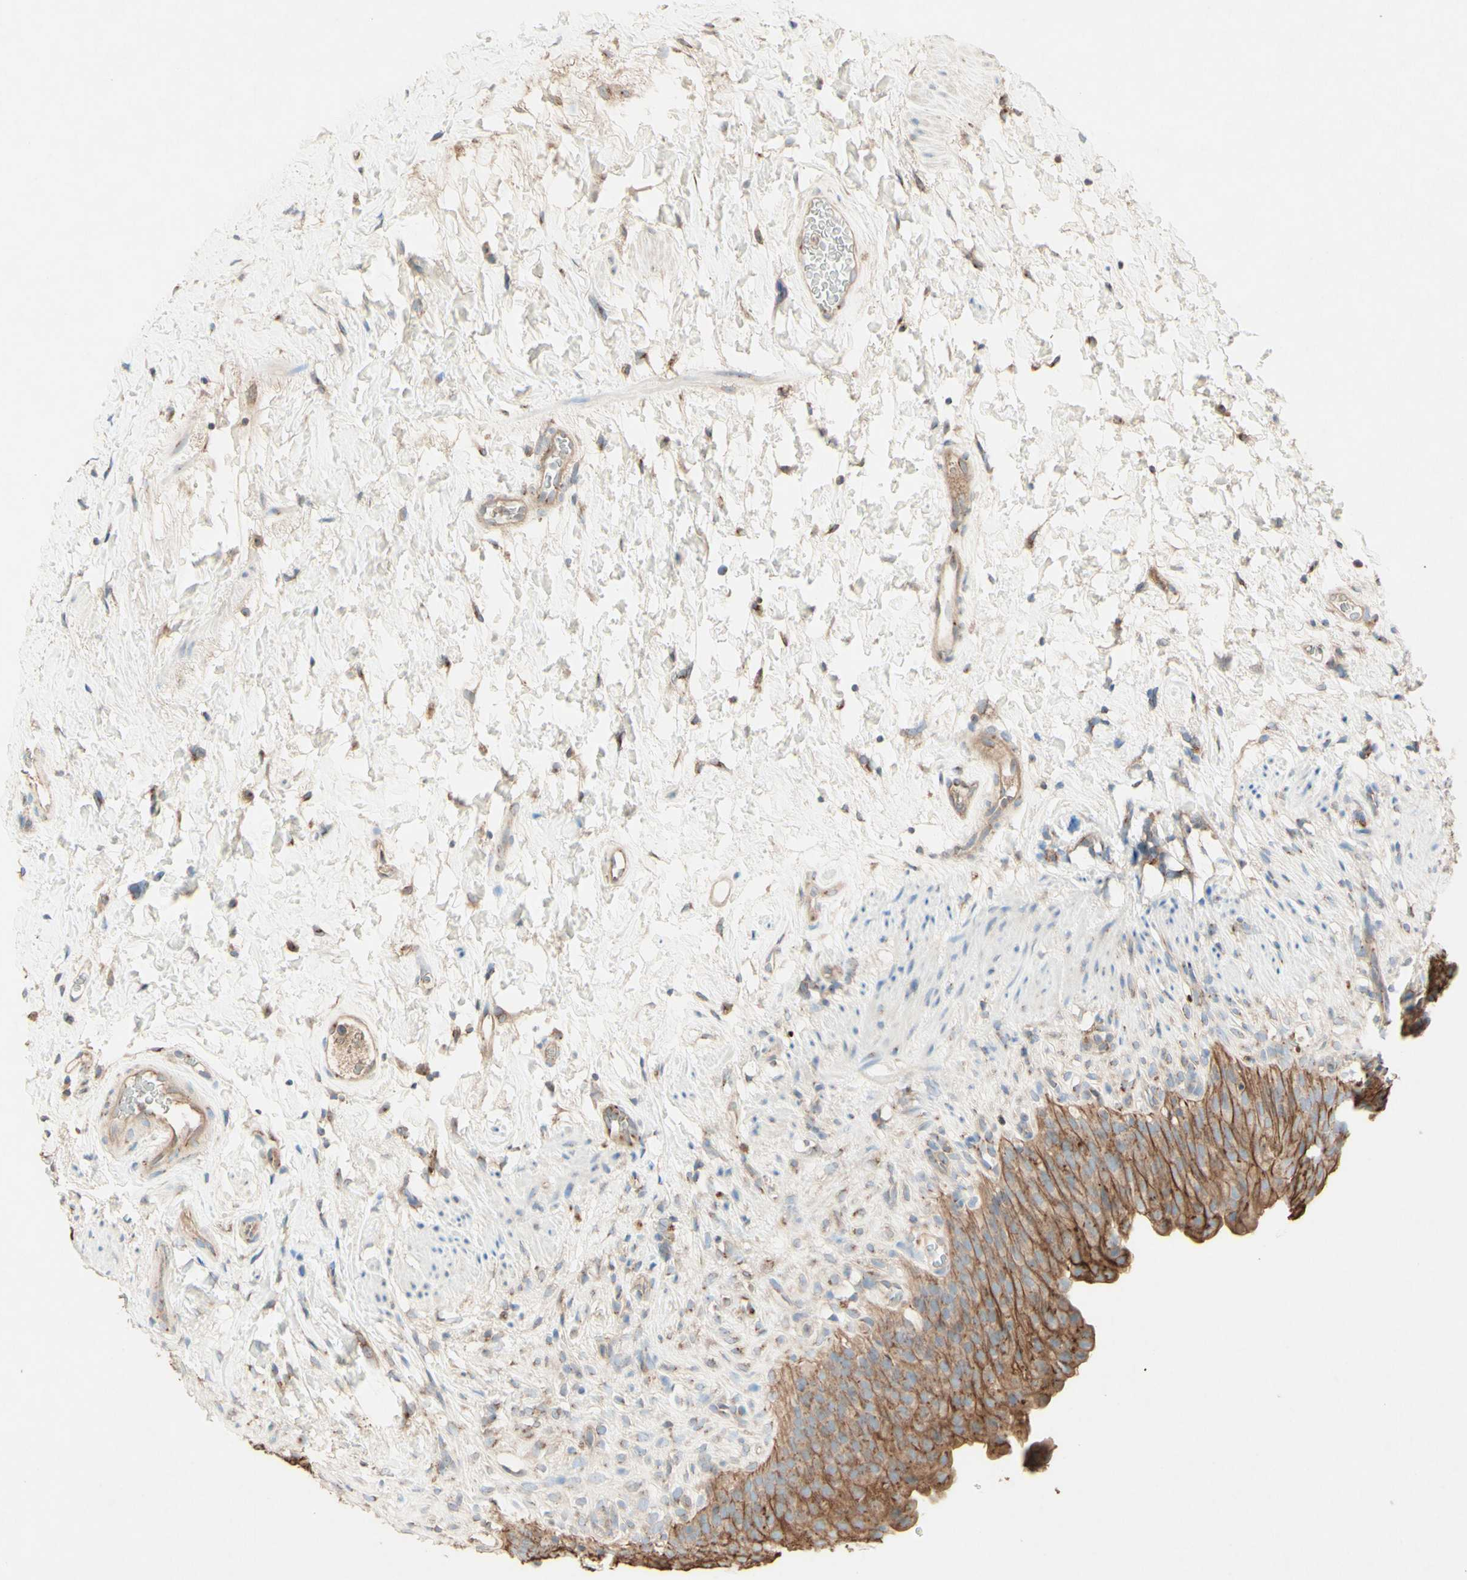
{"staining": {"intensity": "moderate", "quantity": ">75%", "location": "cytoplasmic/membranous"}, "tissue": "urinary bladder", "cell_type": "Urothelial cells", "image_type": "normal", "snomed": [{"axis": "morphology", "description": "Normal tissue, NOS"}, {"axis": "topography", "description": "Urinary bladder"}], "caption": "The histopathology image exhibits immunohistochemical staining of benign urinary bladder. There is moderate cytoplasmic/membranous positivity is present in about >75% of urothelial cells.", "gene": "MTM1", "patient": {"sex": "female", "age": 79}}